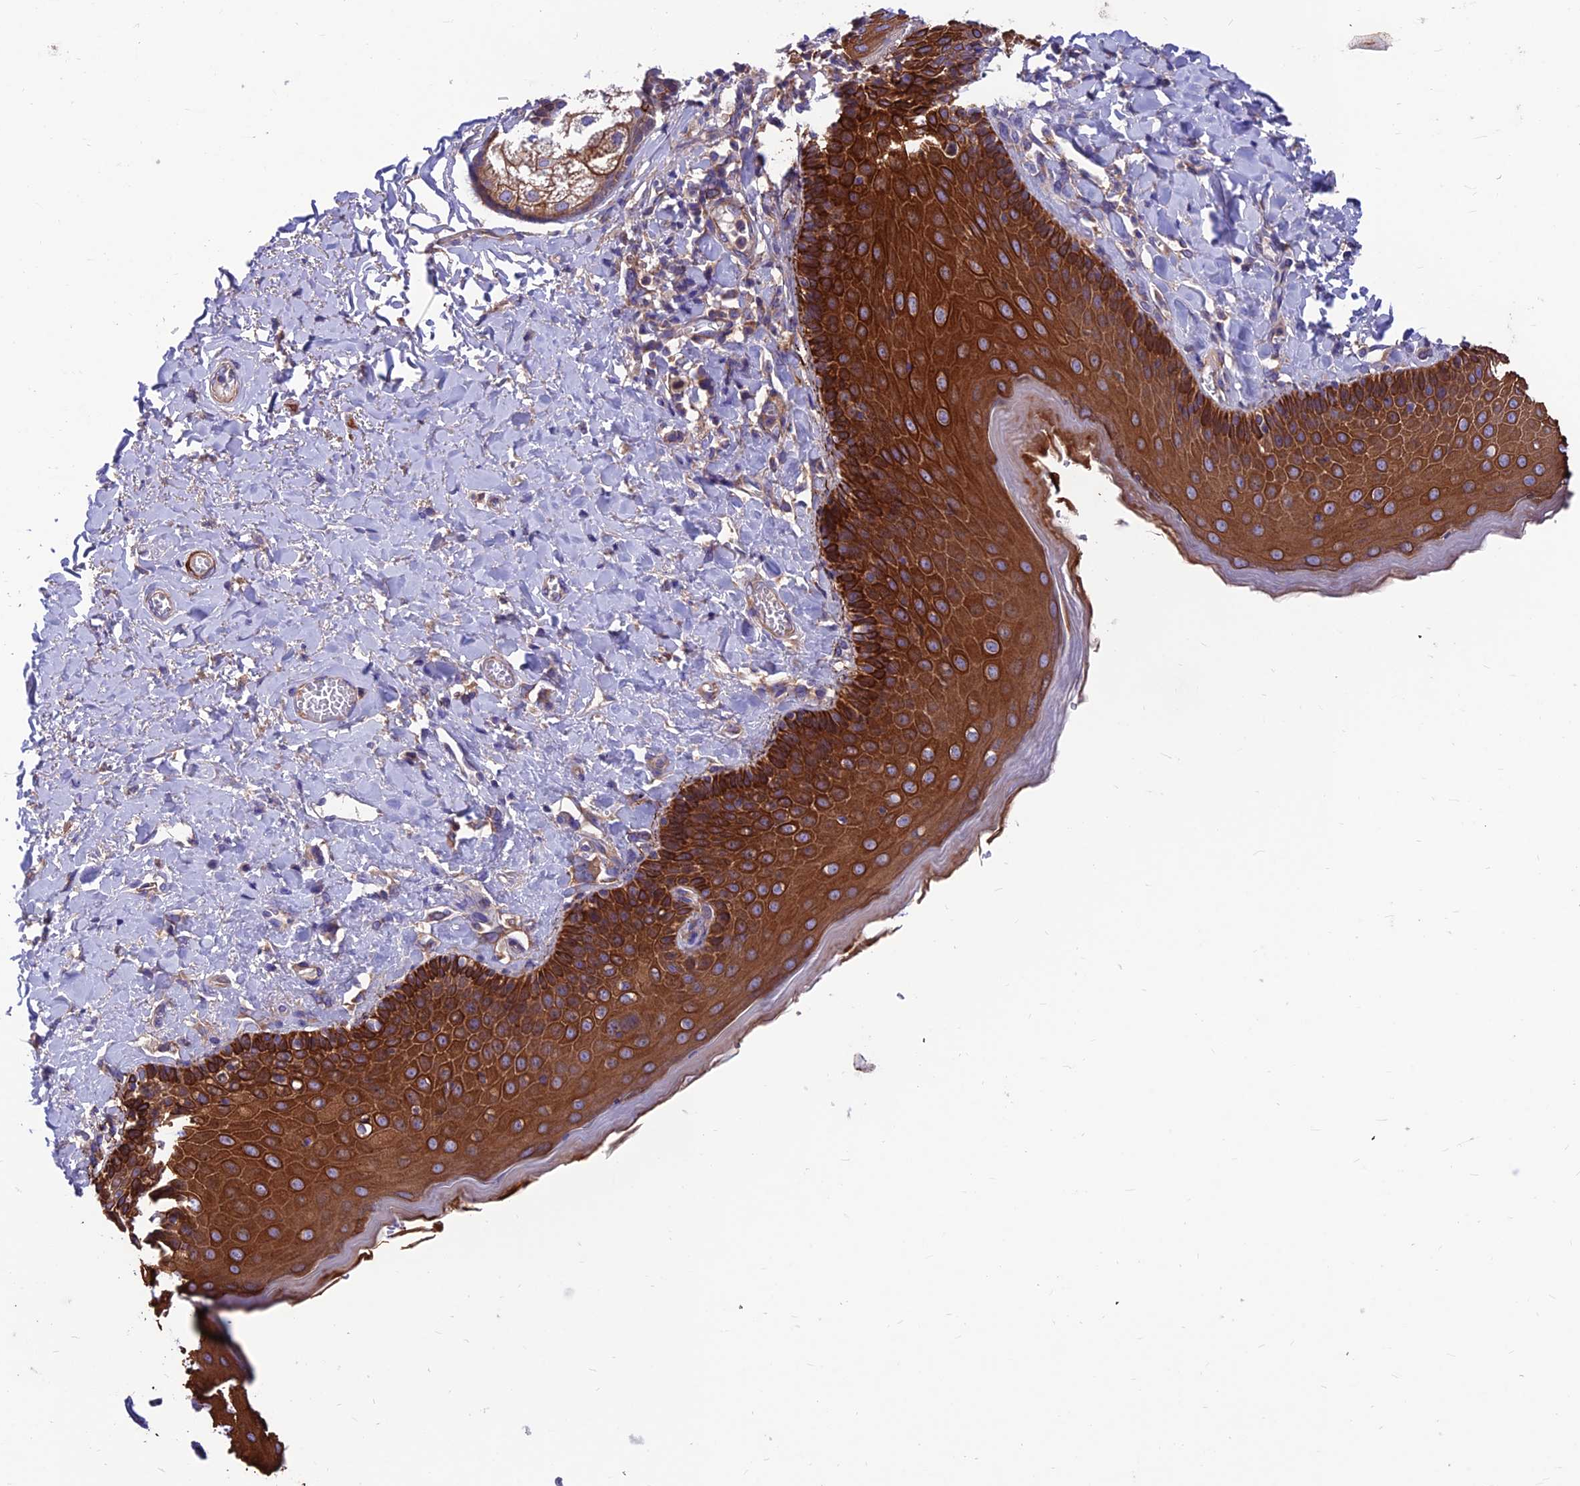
{"staining": {"intensity": "strong", "quantity": ">75%", "location": "cytoplasmic/membranous"}, "tissue": "skin", "cell_type": "Epidermal cells", "image_type": "normal", "snomed": [{"axis": "morphology", "description": "Normal tissue, NOS"}, {"axis": "topography", "description": "Anal"}], "caption": "Protein expression analysis of benign skin shows strong cytoplasmic/membranous staining in about >75% of epidermal cells.", "gene": "VPS16", "patient": {"sex": "male", "age": 69}}